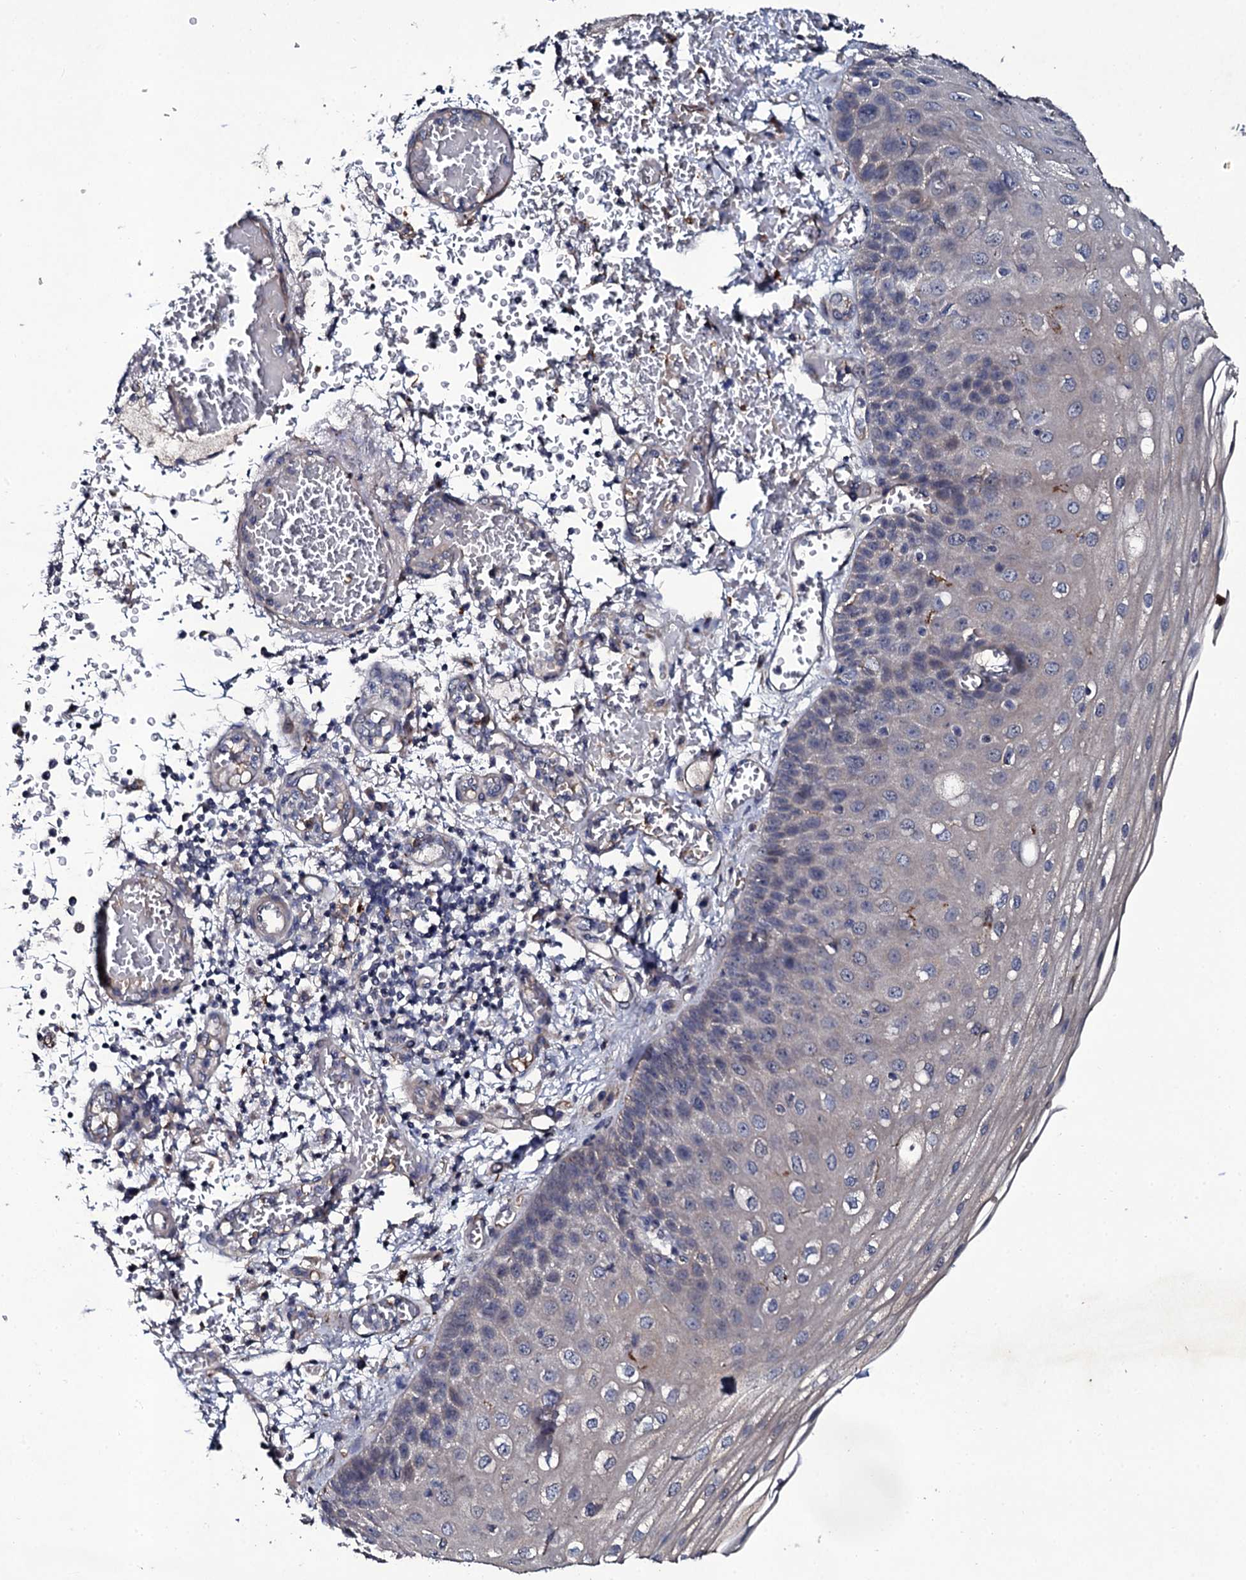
{"staining": {"intensity": "negative", "quantity": "none", "location": "none"}, "tissue": "esophagus", "cell_type": "Squamous epithelial cells", "image_type": "normal", "snomed": [{"axis": "morphology", "description": "Normal tissue, NOS"}, {"axis": "topography", "description": "Esophagus"}], "caption": "Immunohistochemistry (IHC) micrograph of unremarkable esophagus stained for a protein (brown), which reveals no staining in squamous epithelial cells.", "gene": "LRRC28", "patient": {"sex": "male", "age": 81}}